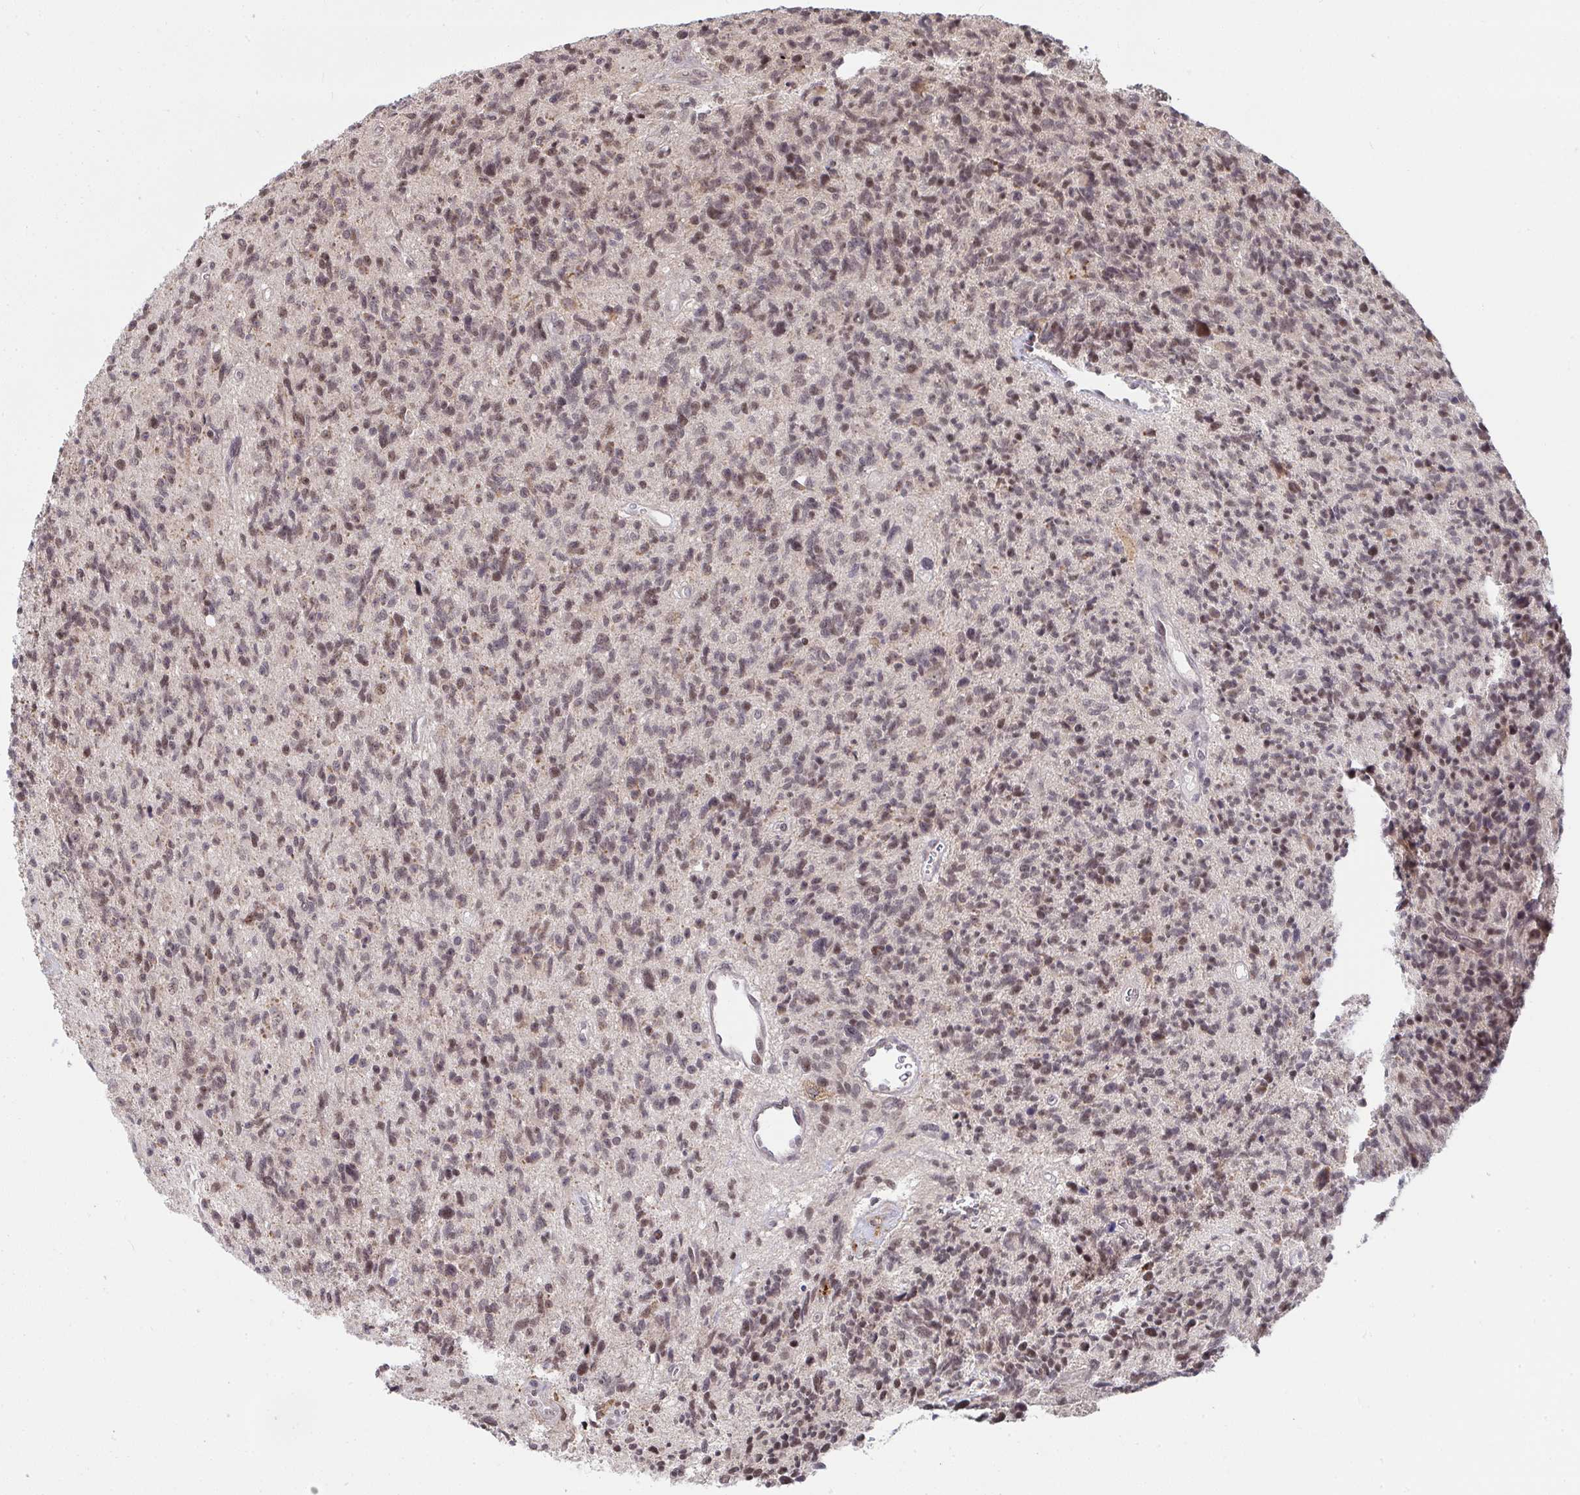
{"staining": {"intensity": "moderate", "quantity": ">75%", "location": "nuclear"}, "tissue": "glioma", "cell_type": "Tumor cells", "image_type": "cancer", "snomed": [{"axis": "morphology", "description": "Glioma, malignant, High grade"}, {"axis": "topography", "description": "Brain"}], "caption": "Immunohistochemistry photomicrograph of neoplastic tissue: malignant glioma (high-grade) stained using IHC exhibits medium levels of moderate protein expression localized specifically in the nuclear of tumor cells, appearing as a nuclear brown color.", "gene": "SAP30", "patient": {"sex": "male", "age": 29}}